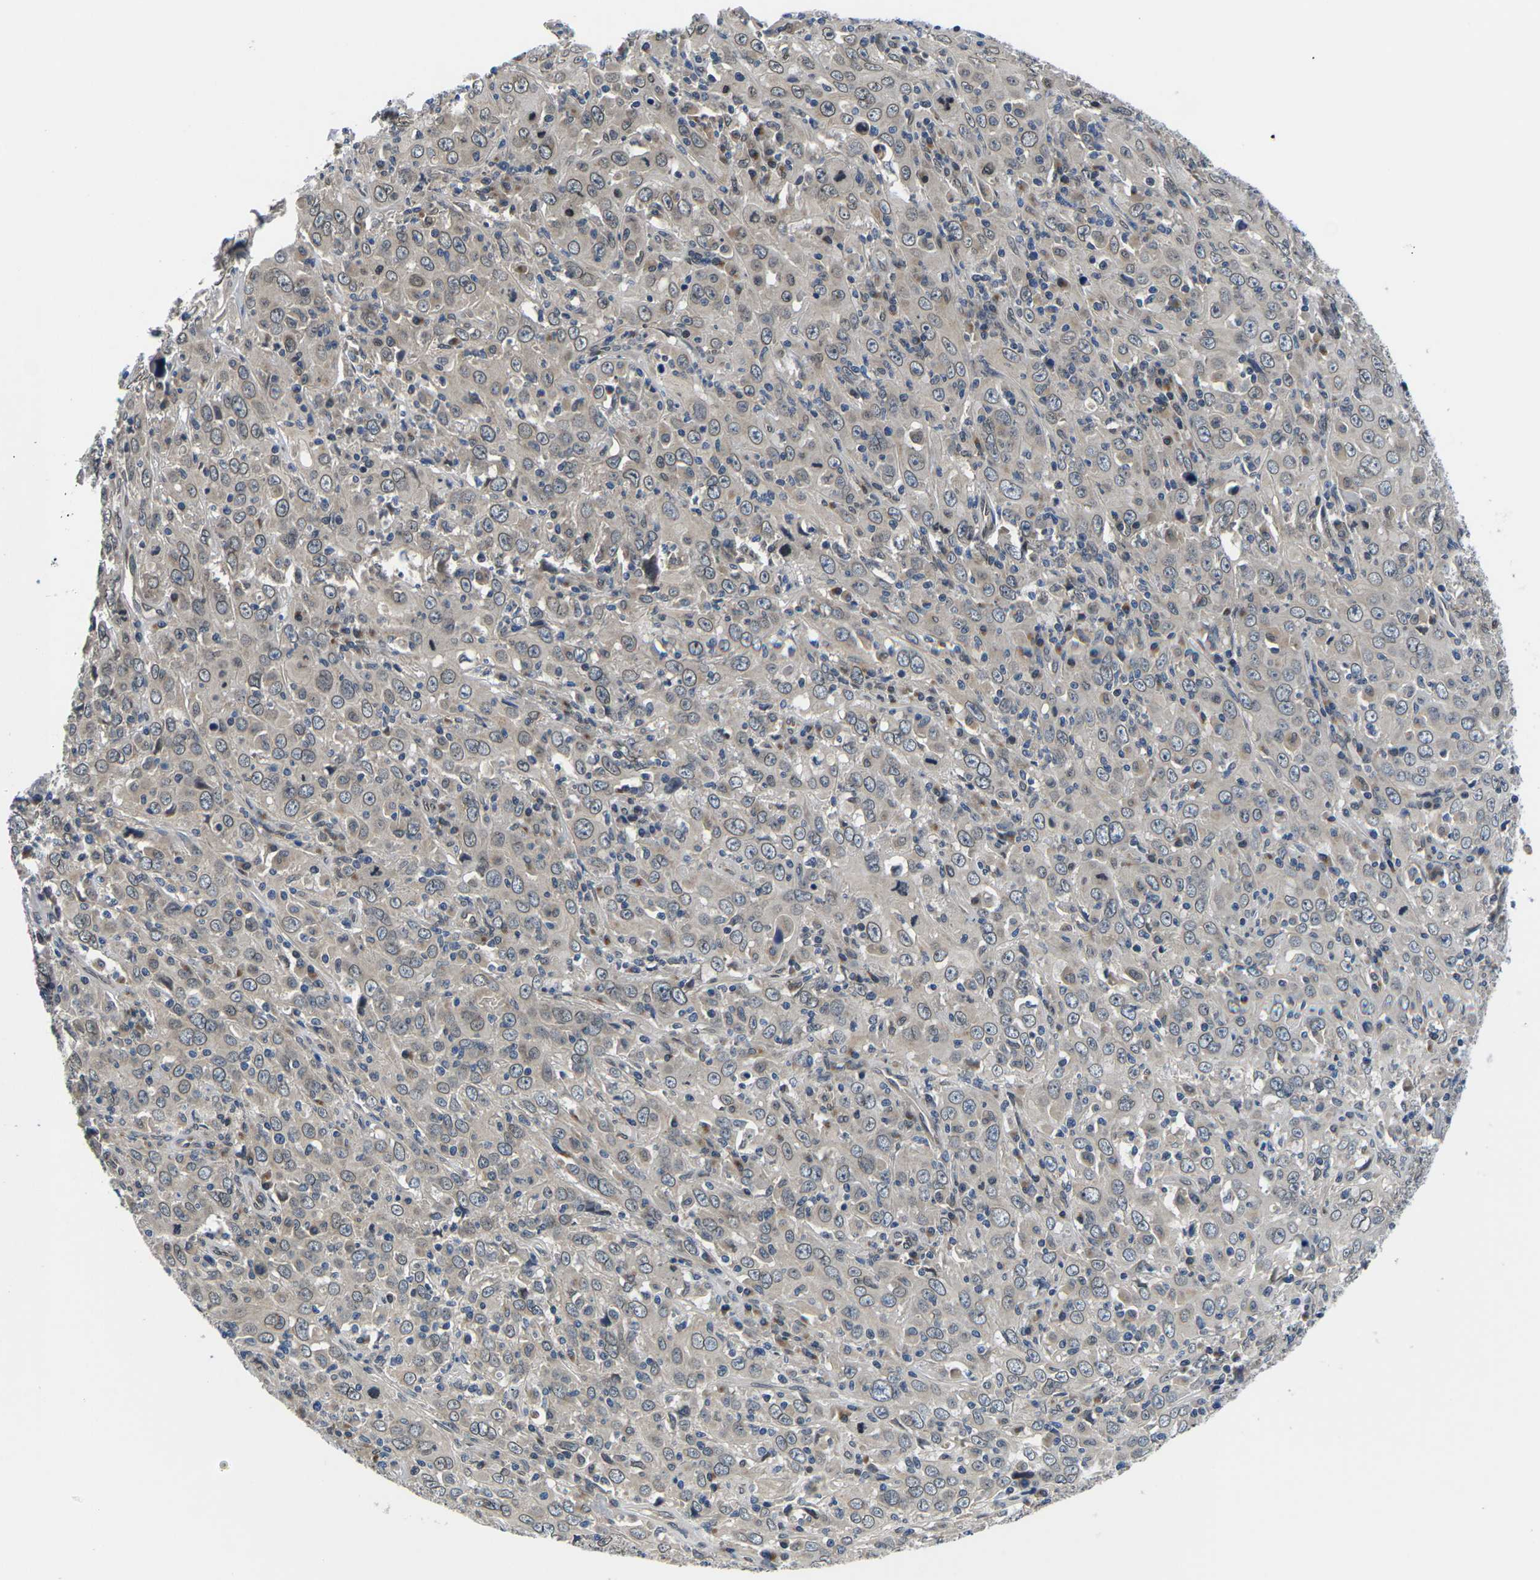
{"staining": {"intensity": "weak", "quantity": "25%-75%", "location": "cytoplasmic/membranous,nuclear"}, "tissue": "cervical cancer", "cell_type": "Tumor cells", "image_type": "cancer", "snomed": [{"axis": "morphology", "description": "Squamous cell carcinoma, NOS"}, {"axis": "topography", "description": "Cervix"}], "caption": "Immunohistochemistry histopathology image of squamous cell carcinoma (cervical) stained for a protein (brown), which demonstrates low levels of weak cytoplasmic/membranous and nuclear staining in about 25%-75% of tumor cells.", "gene": "SNX10", "patient": {"sex": "female", "age": 46}}